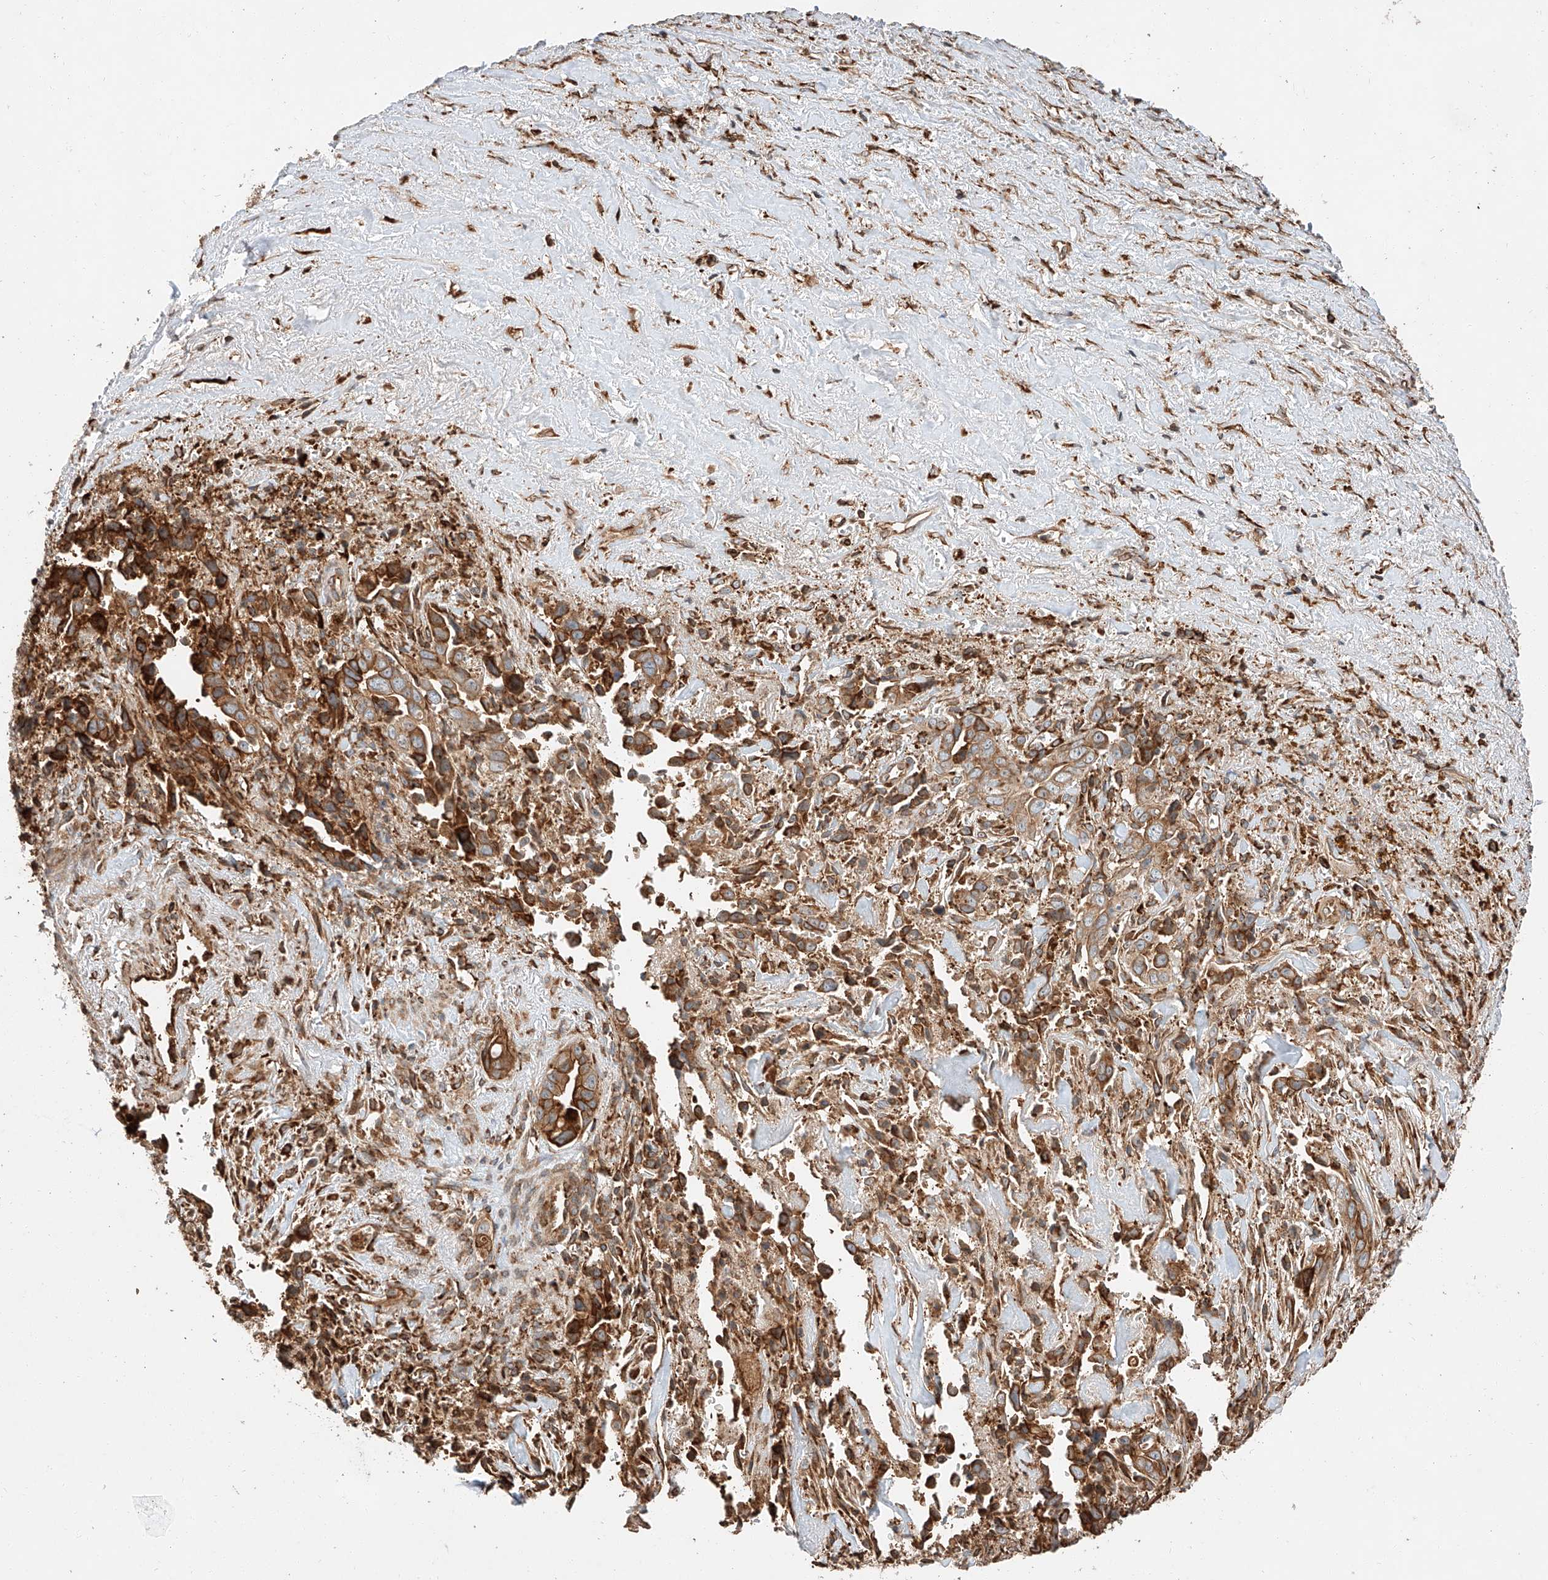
{"staining": {"intensity": "strong", "quantity": ">75%", "location": "cytoplasmic/membranous"}, "tissue": "liver cancer", "cell_type": "Tumor cells", "image_type": "cancer", "snomed": [{"axis": "morphology", "description": "Cholangiocarcinoma"}, {"axis": "topography", "description": "Liver"}], "caption": "Protein staining by immunohistochemistry (IHC) shows strong cytoplasmic/membranous positivity in about >75% of tumor cells in liver cholangiocarcinoma. (brown staining indicates protein expression, while blue staining denotes nuclei).", "gene": "ZNF84", "patient": {"sex": "female", "age": 79}}